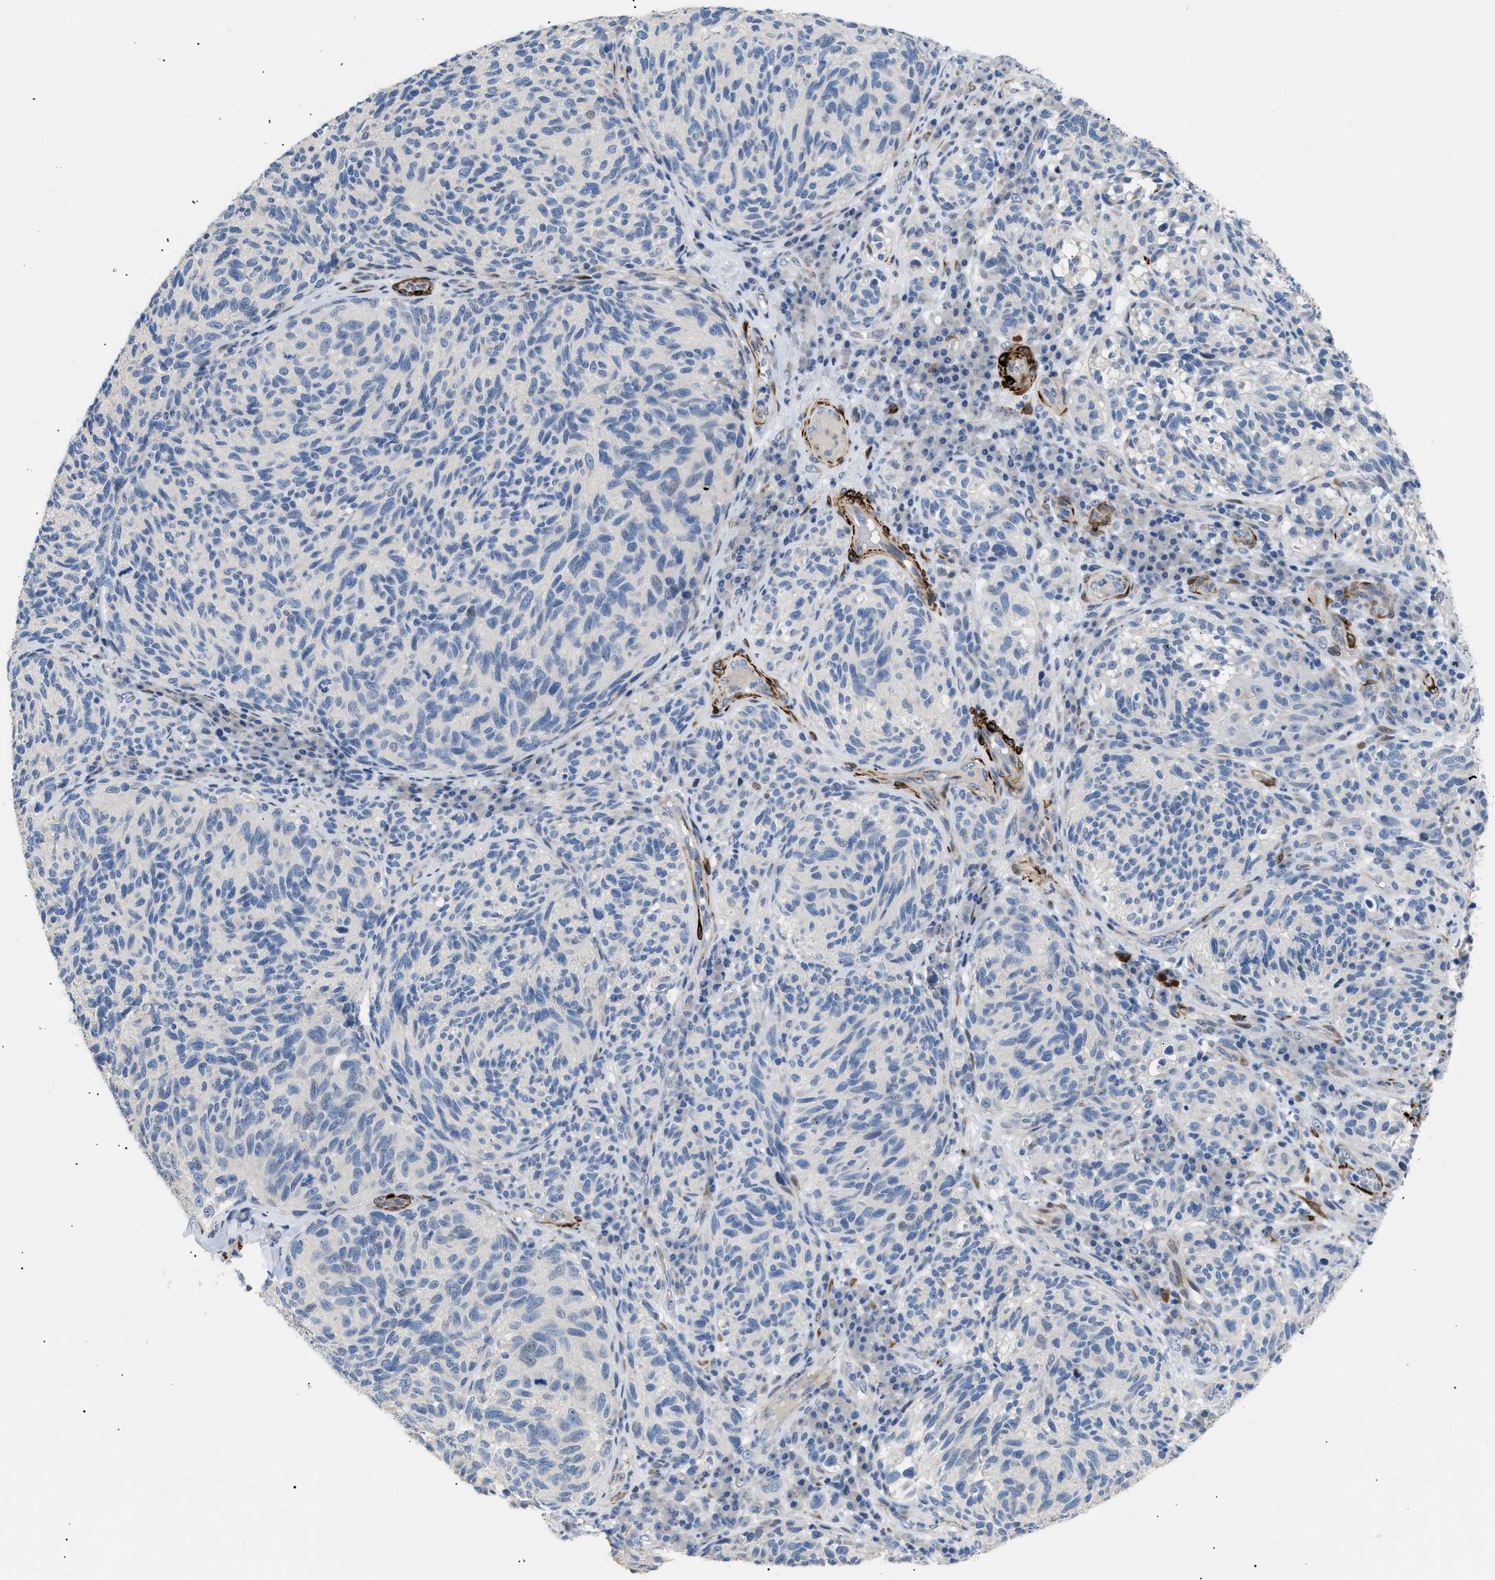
{"staining": {"intensity": "negative", "quantity": "none", "location": "none"}, "tissue": "melanoma", "cell_type": "Tumor cells", "image_type": "cancer", "snomed": [{"axis": "morphology", "description": "Malignant melanoma, NOS"}, {"axis": "topography", "description": "Skin"}], "caption": "This histopathology image is of melanoma stained with immunohistochemistry to label a protein in brown with the nuclei are counter-stained blue. There is no expression in tumor cells.", "gene": "ICA1", "patient": {"sex": "female", "age": 73}}